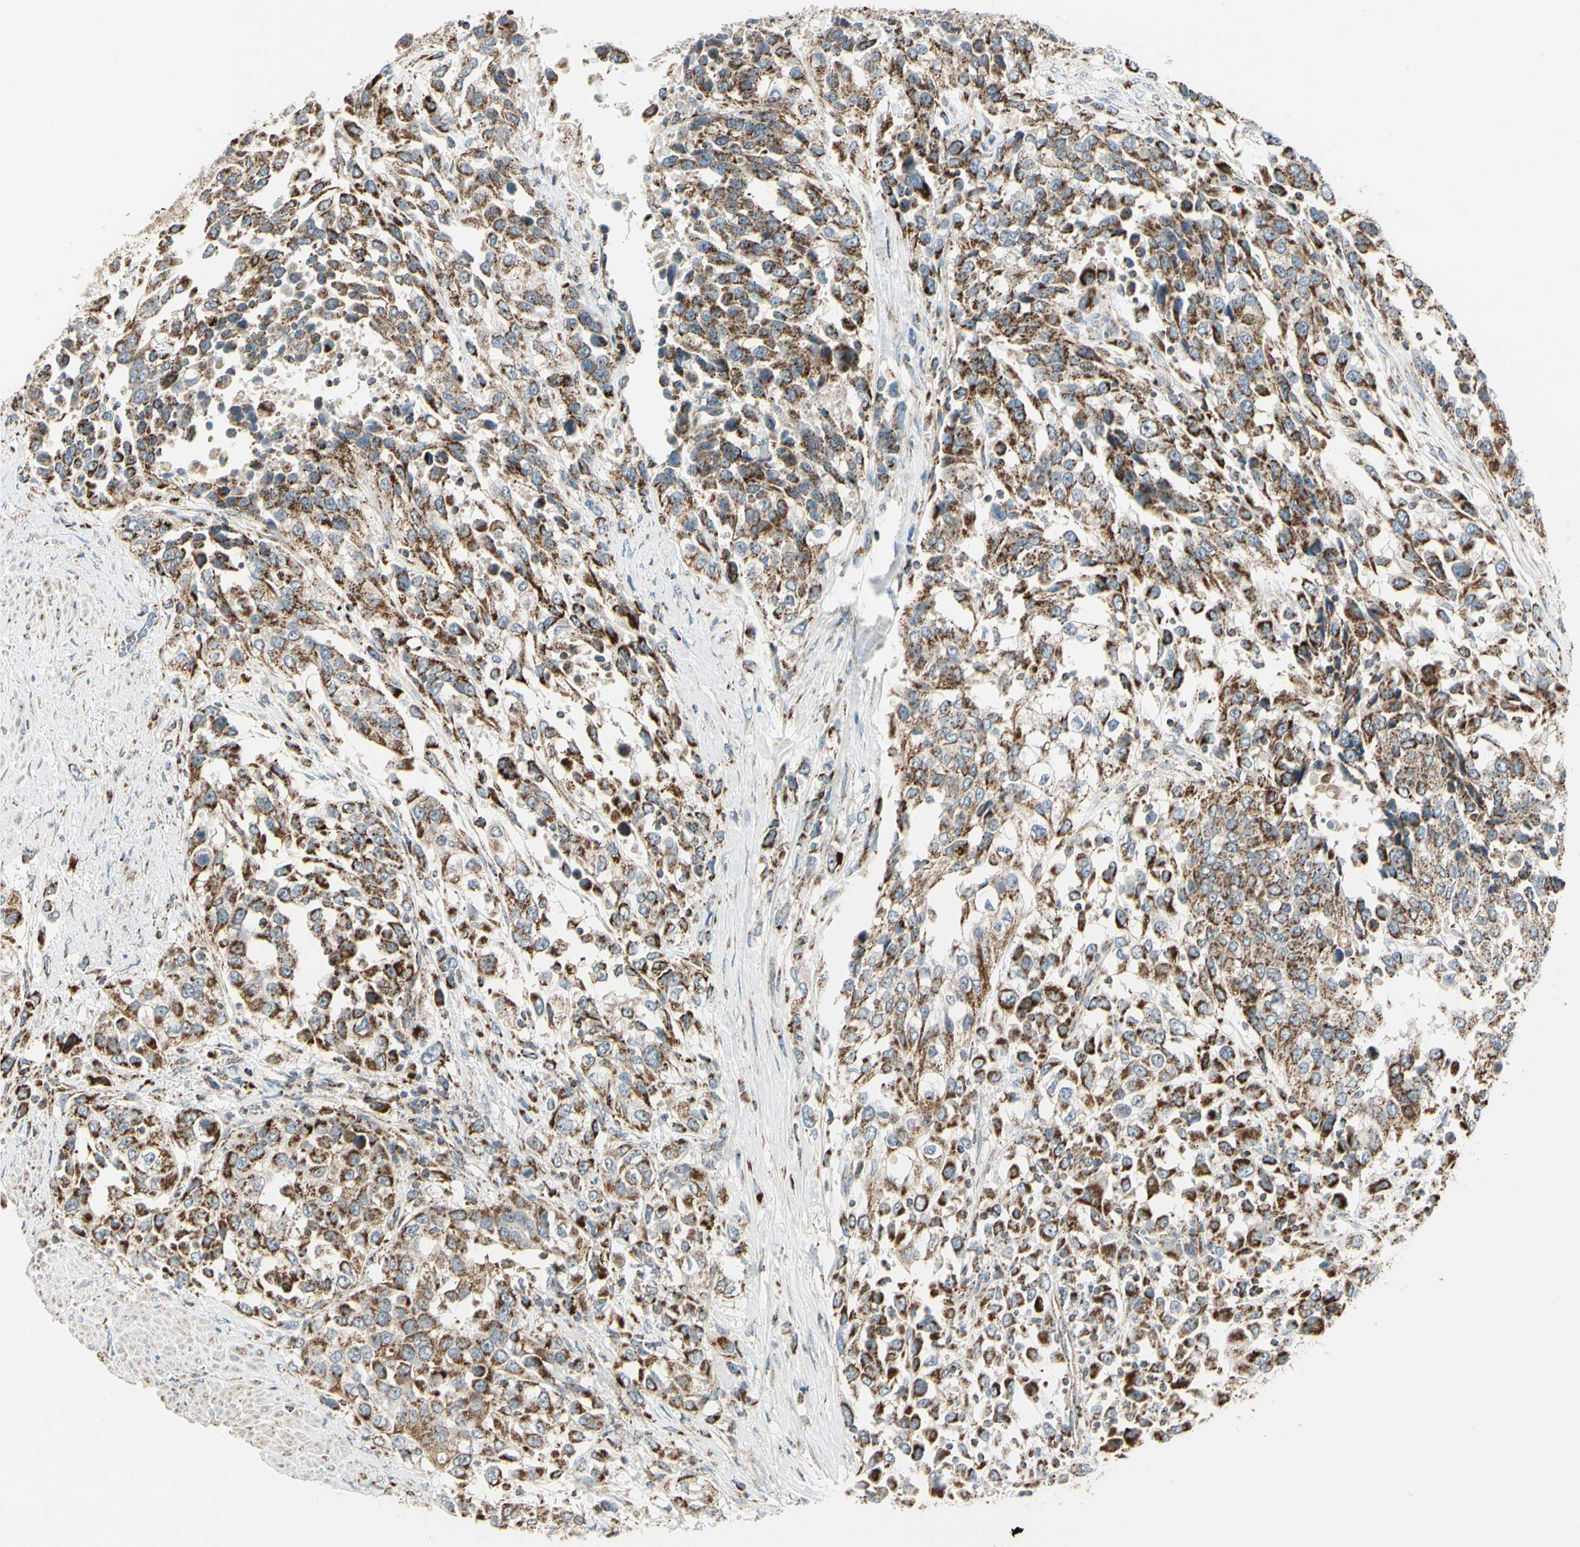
{"staining": {"intensity": "strong", "quantity": ">75%", "location": "cytoplasmic/membranous"}, "tissue": "urothelial cancer", "cell_type": "Tumor cells", "image_type": "cancer", "snomed": [{"axis": "morphology", "description": "Urothelial carcinoma, High grade"}, {"axis": "topography", "description": "Urinary bladder"}], "caption": "Immunohistochemistry (IHC) image of human urothelial carcinoma (high-grade) stained for a protein (brown), which shows high levels of strong cytoplasmic/membranous expression in approximately >75% of tumor cells.", "gene": "ANKS6", "patient": {"sex": "female", "age": 80}}